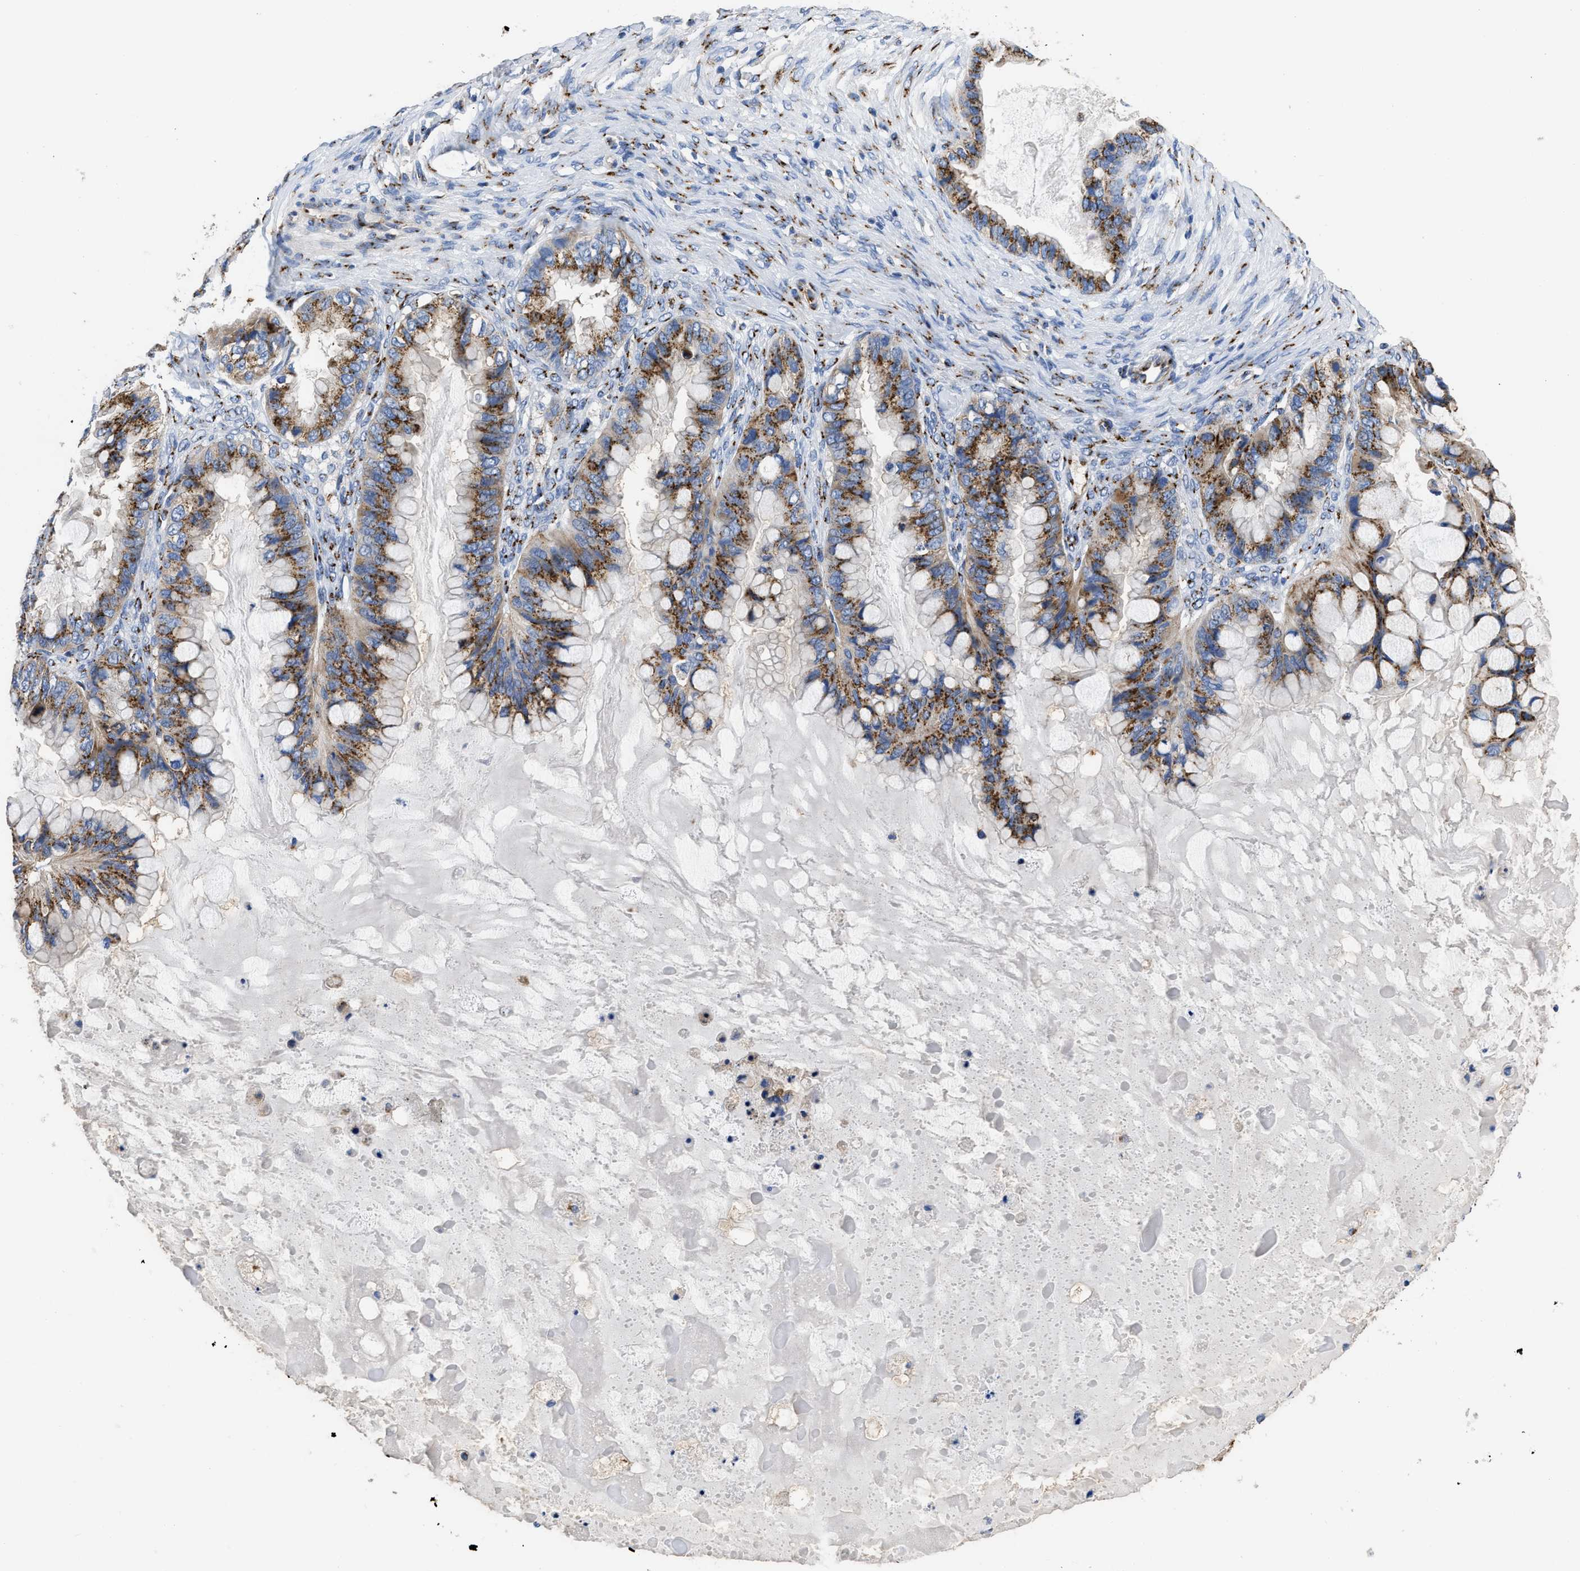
{"staining": {"intensity": "strong", "quantity": ">75%", "location": "cytoplasmic/membranous"}, "tissue": "ovarian cancer", "cell_type": "Tumor cells", "image_type": "cancer", "snomed": [{"axis": "morphology", "description": "Cystadenocarcinoma, mucinous, NOS"}, {"axis": "topography", "description": "Ovary"}], "caption": "Immunohistochemistry (IHC) (DAB (3,3'-diaminobenzidine)) staining of human ovarian cancer reveals strong cytoplasmic/membranous protein staining in about >75% of tumor cells.", "gene": "TMEM87A", "patient": {"sex": "female", "age": 80}}